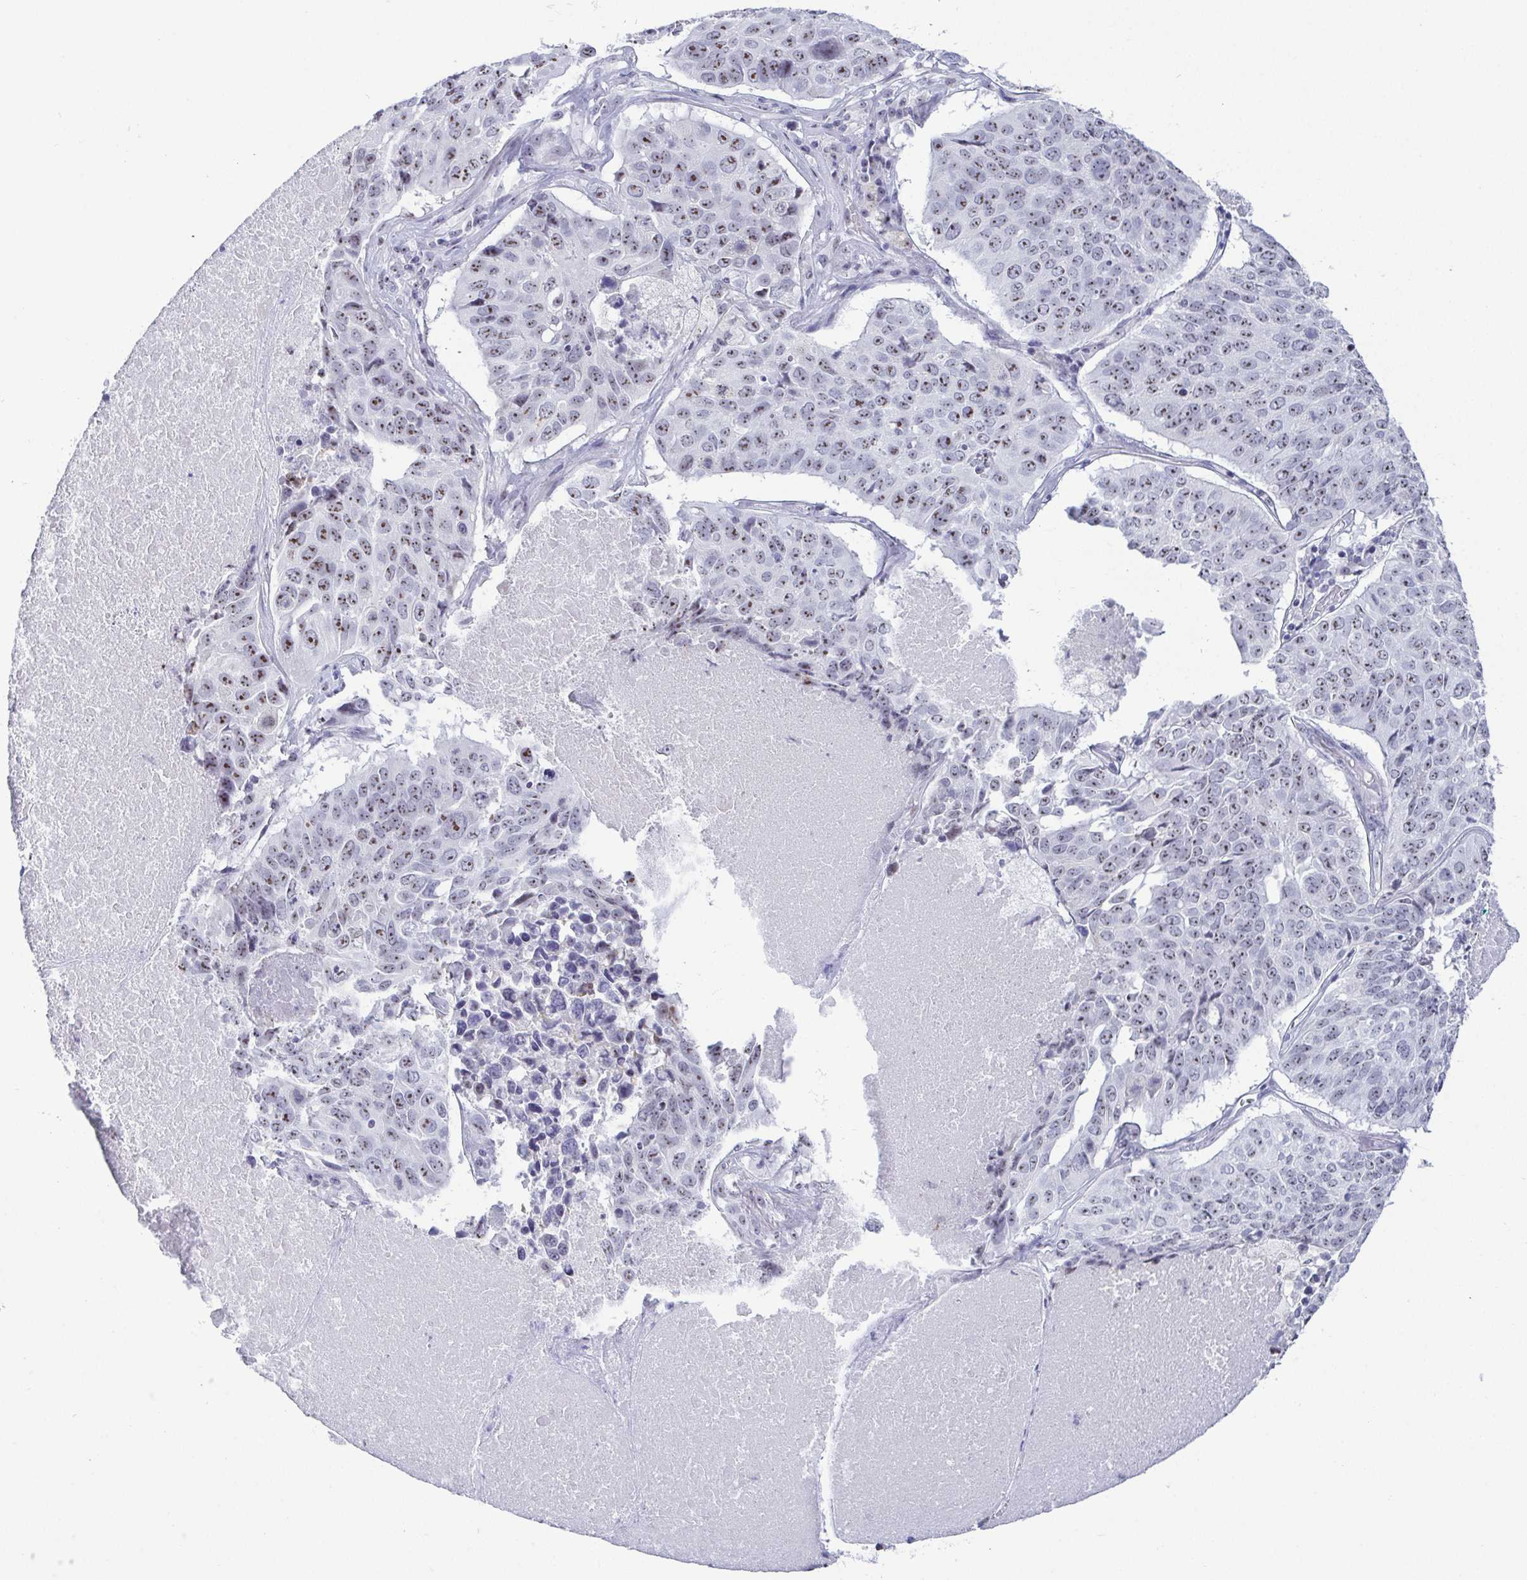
{"staining": {"intensity": "moderate", "quantity": ">75%", "location": "nuclear"}, "tissue": "lung cancer", "cell_type": "Tumor cells", "image_type": "cancer", "snomed": [{"axis": "morphology", "description": "Normal tissue, NOS"}, {"axis": "morphology", "description": "Squamous cell carcinoma, NOS"}, {"axis": "topography", "description": "Bronchus"}, {"axis": "topography", "description": "Lung"}], "caption": "Immunohistochemistry (DAB (3,3'-diaminobenzidine)) staining of human lung squamous cell carcinoma reveals moderate nuclear protein positivity in about >75% of tumor cells.", "gene": "BZW1", "patient": {"sex": "male", "age": 64}}